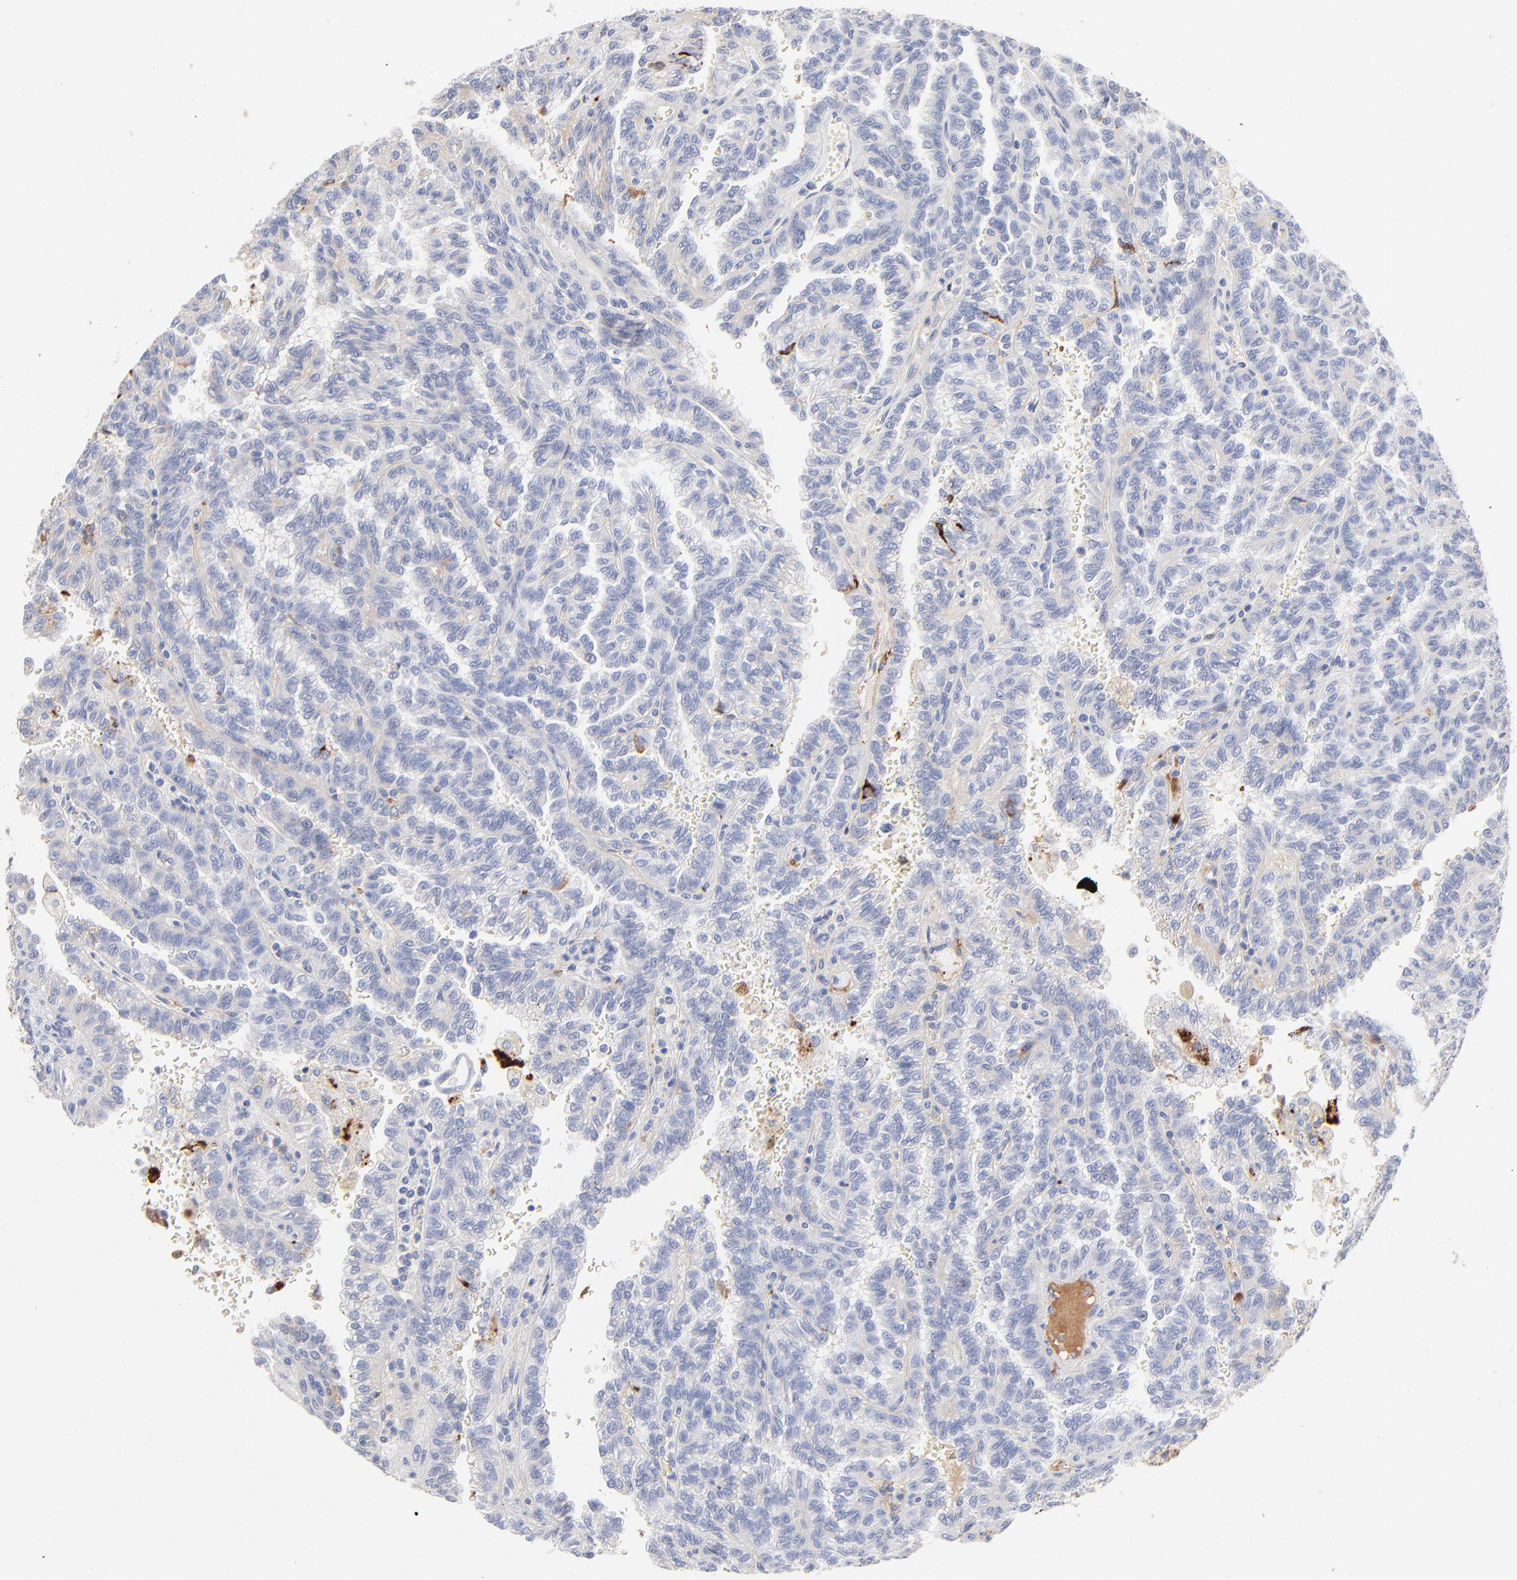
{"staining": {"intensity": "weak", "quantity": "25%-75%", "location": "cytoplasmic/membranous"}, "tissue": "renal cancer", "cell_type": "Tumor cells", "image_type": "cancer", "snomed": [{"axis": "morphology", "description": "Inflammation, NOS"}, {"axis": "morphology", "description": "Adenocarcinoma, NOS"}, {"axis": "topography", "description": "Kidney"}], "caption": "Renal cancer (adenocarcinoma) stained for a protein (brown) demonstrates weak cytoplasmic/membranous positive staining in approximately 25%-75% of tumor cells.", "gene": "APOH", "patient": {"sex": "male", "age": 68}}